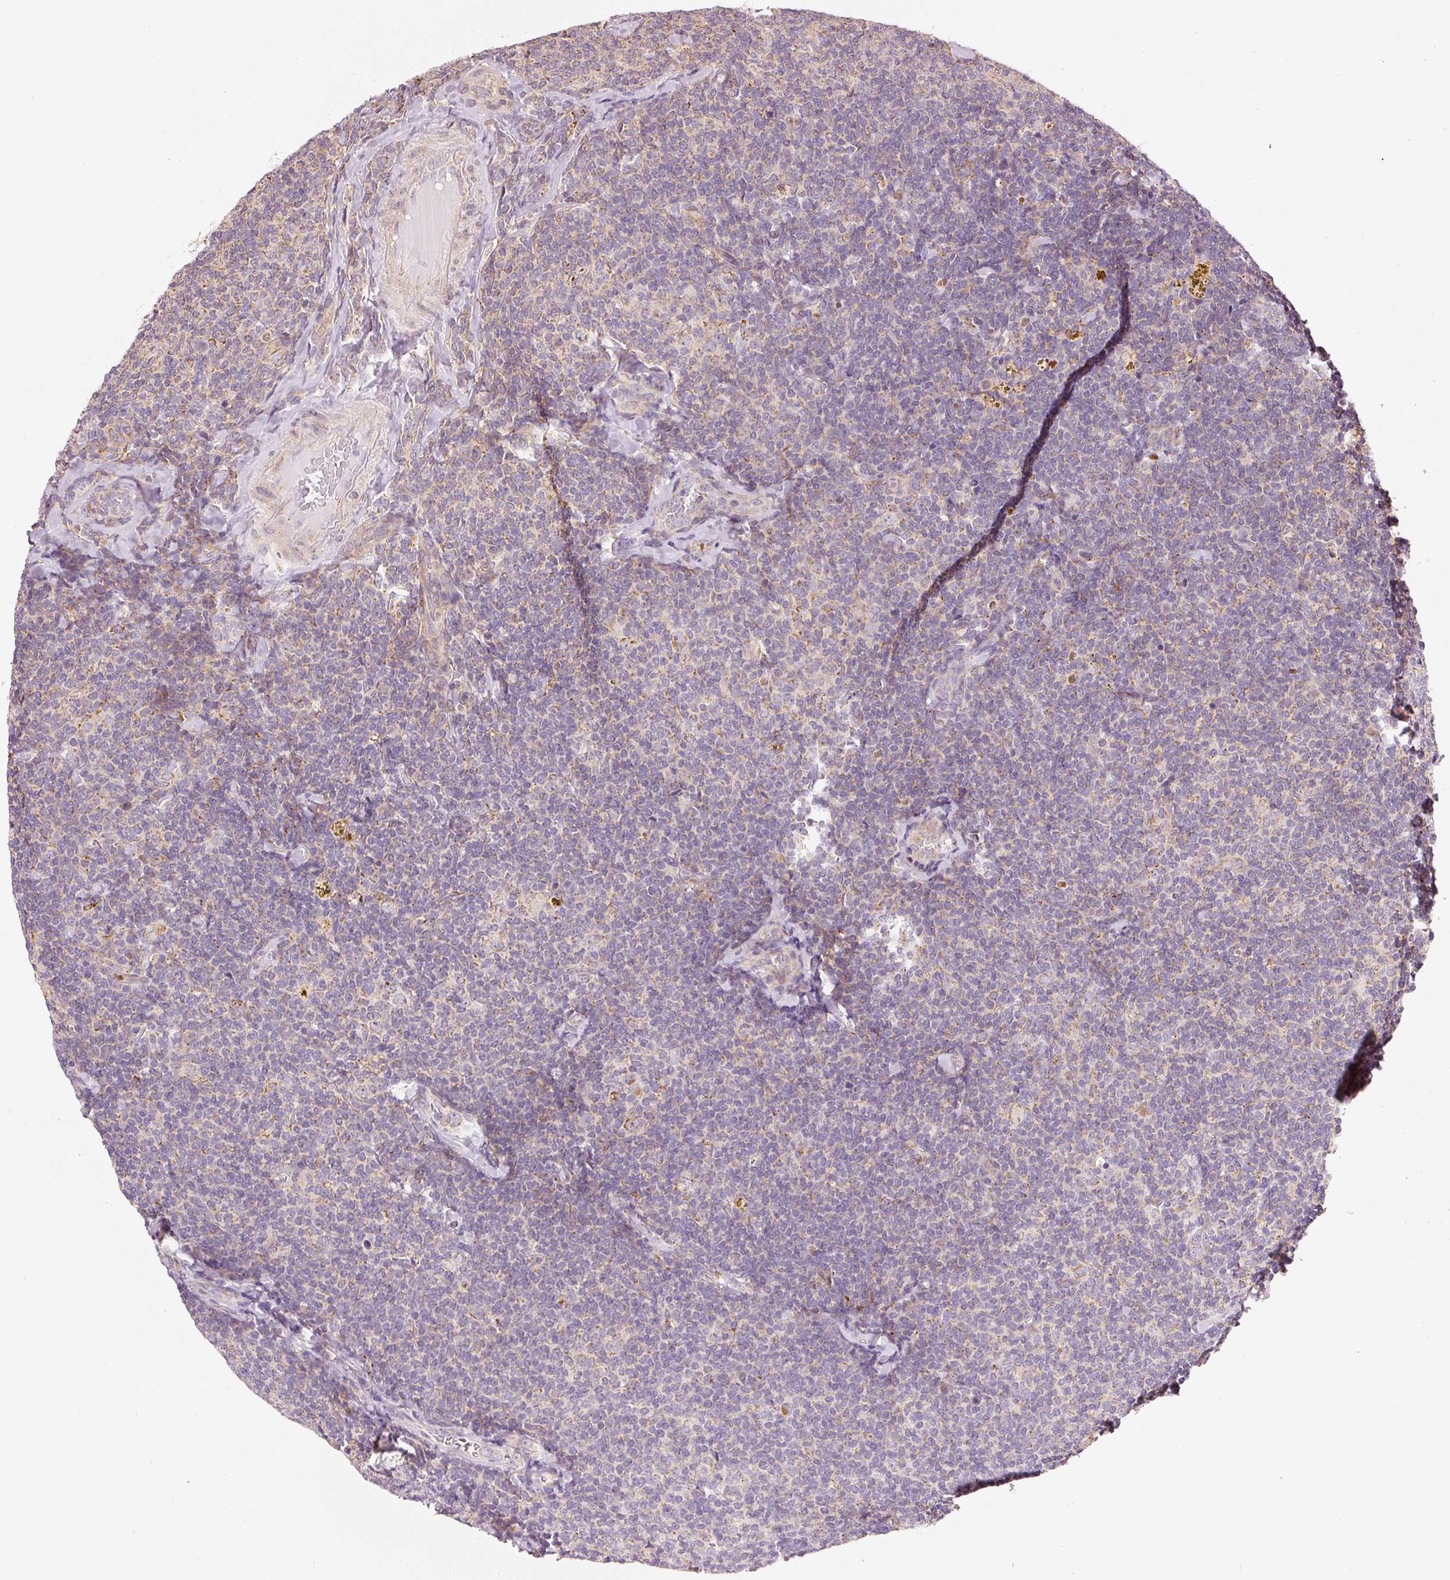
{"staining": {"intensity": "negative", "quantity": "none", "location": "none"}, "tissue": "lymphoma", "cell_type": "Tumor cells", "image_type": "cancer", "snomed": [{"axis": "morphology", "description": "Malignant lymphoma, non-Hodgkin's type, Low grade"}, {"axis": "topography", "description": "Lymph node"}], "caption": "Tumor cells are negative for protein expression in human lymphoma. (IHC, brightfield microscopy, high magnification).", "gene": "MTHFD1L", "patient": {"sex": "female", "age": 56}}